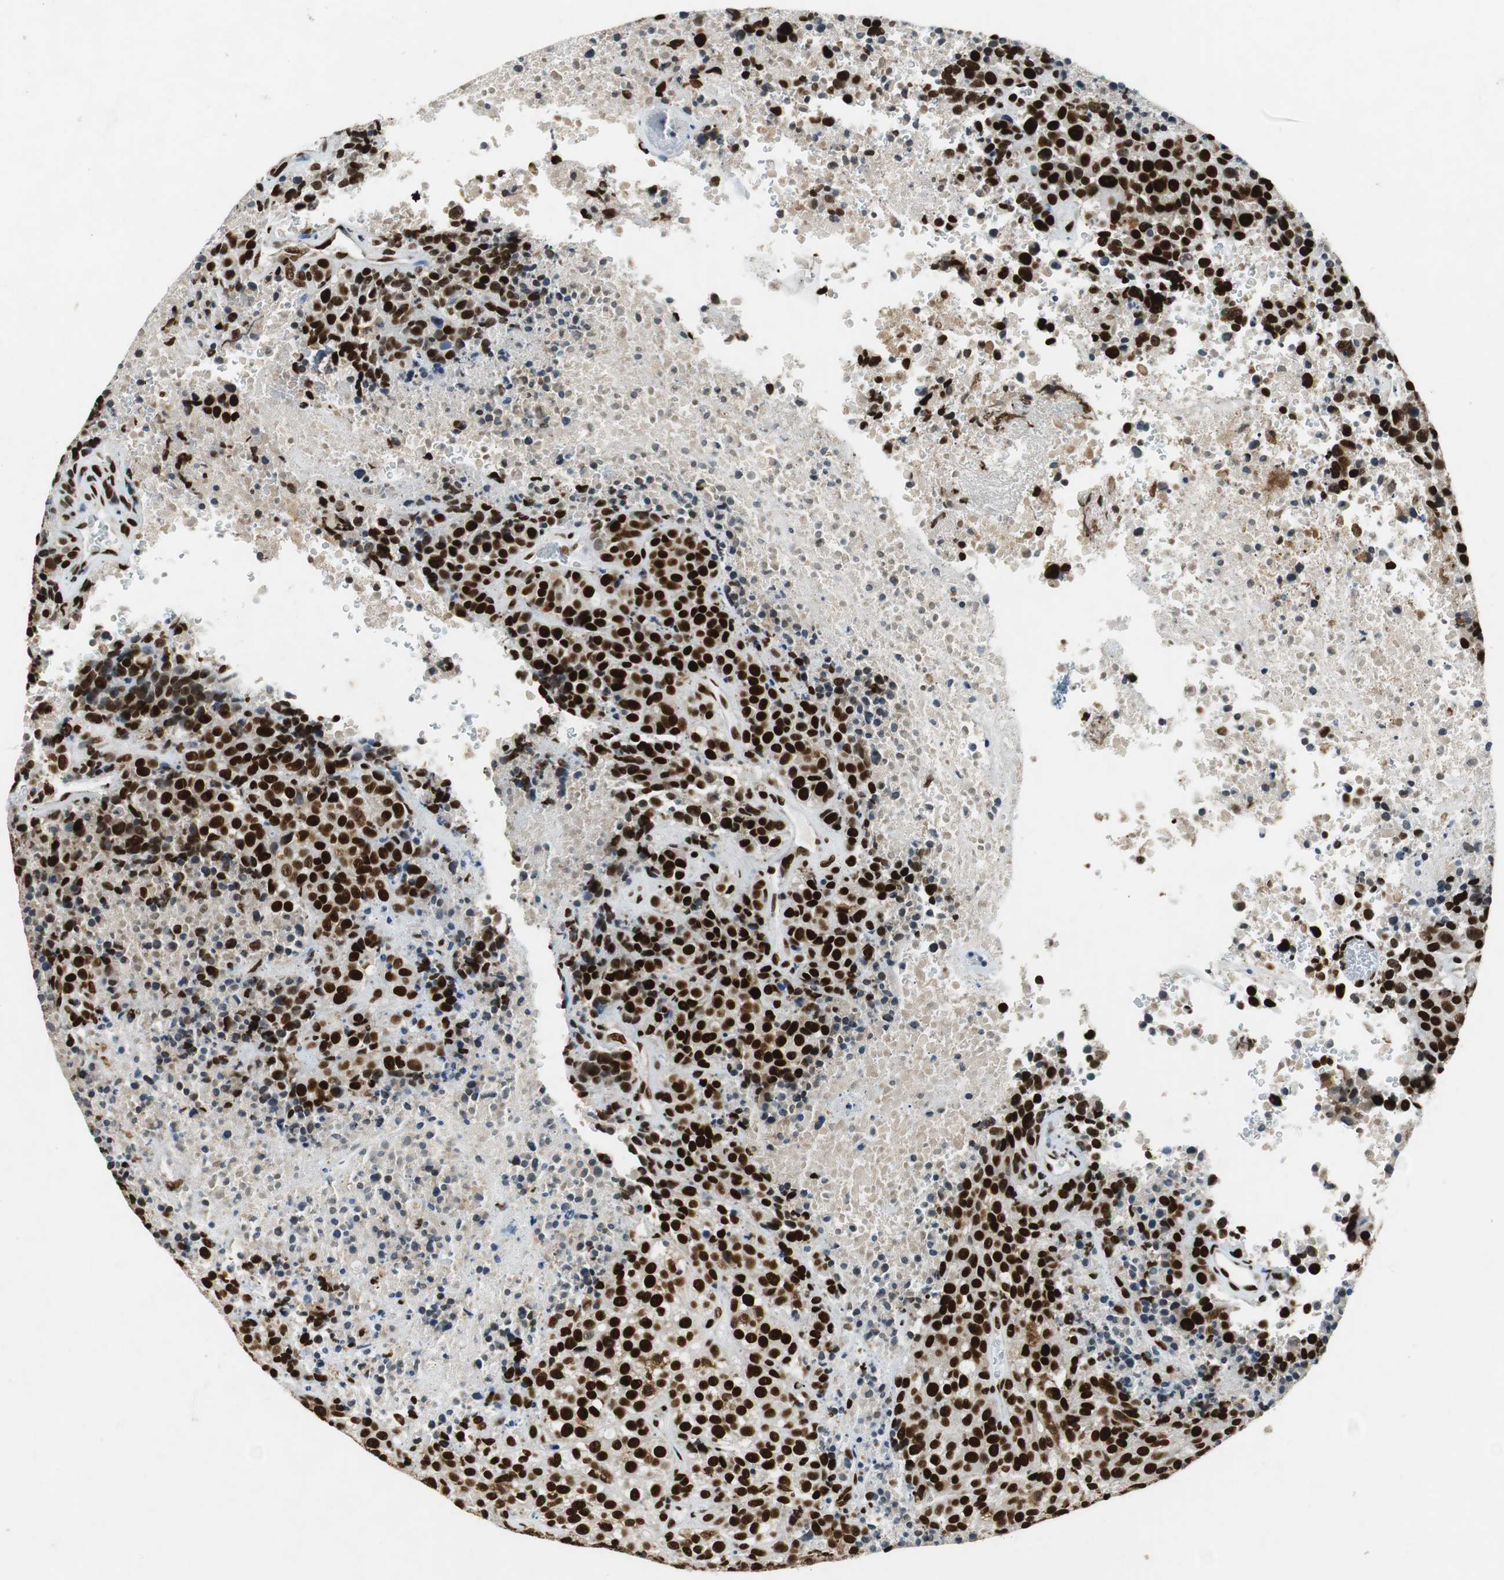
{"staining": {"intensity": "strong", "quantity": ">75%", "location": "nuclear"}, "tissue": "melanoma", "cell_type": "Tumor cells", "image_type": "cancer", "snomed": [{"axis": "morphology", "description": "Malignant melanoma, Metastatic site"}, {"axis": "topography", "description": "Cerebral cortex"}], "caption": "A histopathology image of human melanoma stained for a protein displays strong nuclear brown staining in tumor cells.", "gene": "PRKDC", "patient": {"sex": "female", "age": 52}}